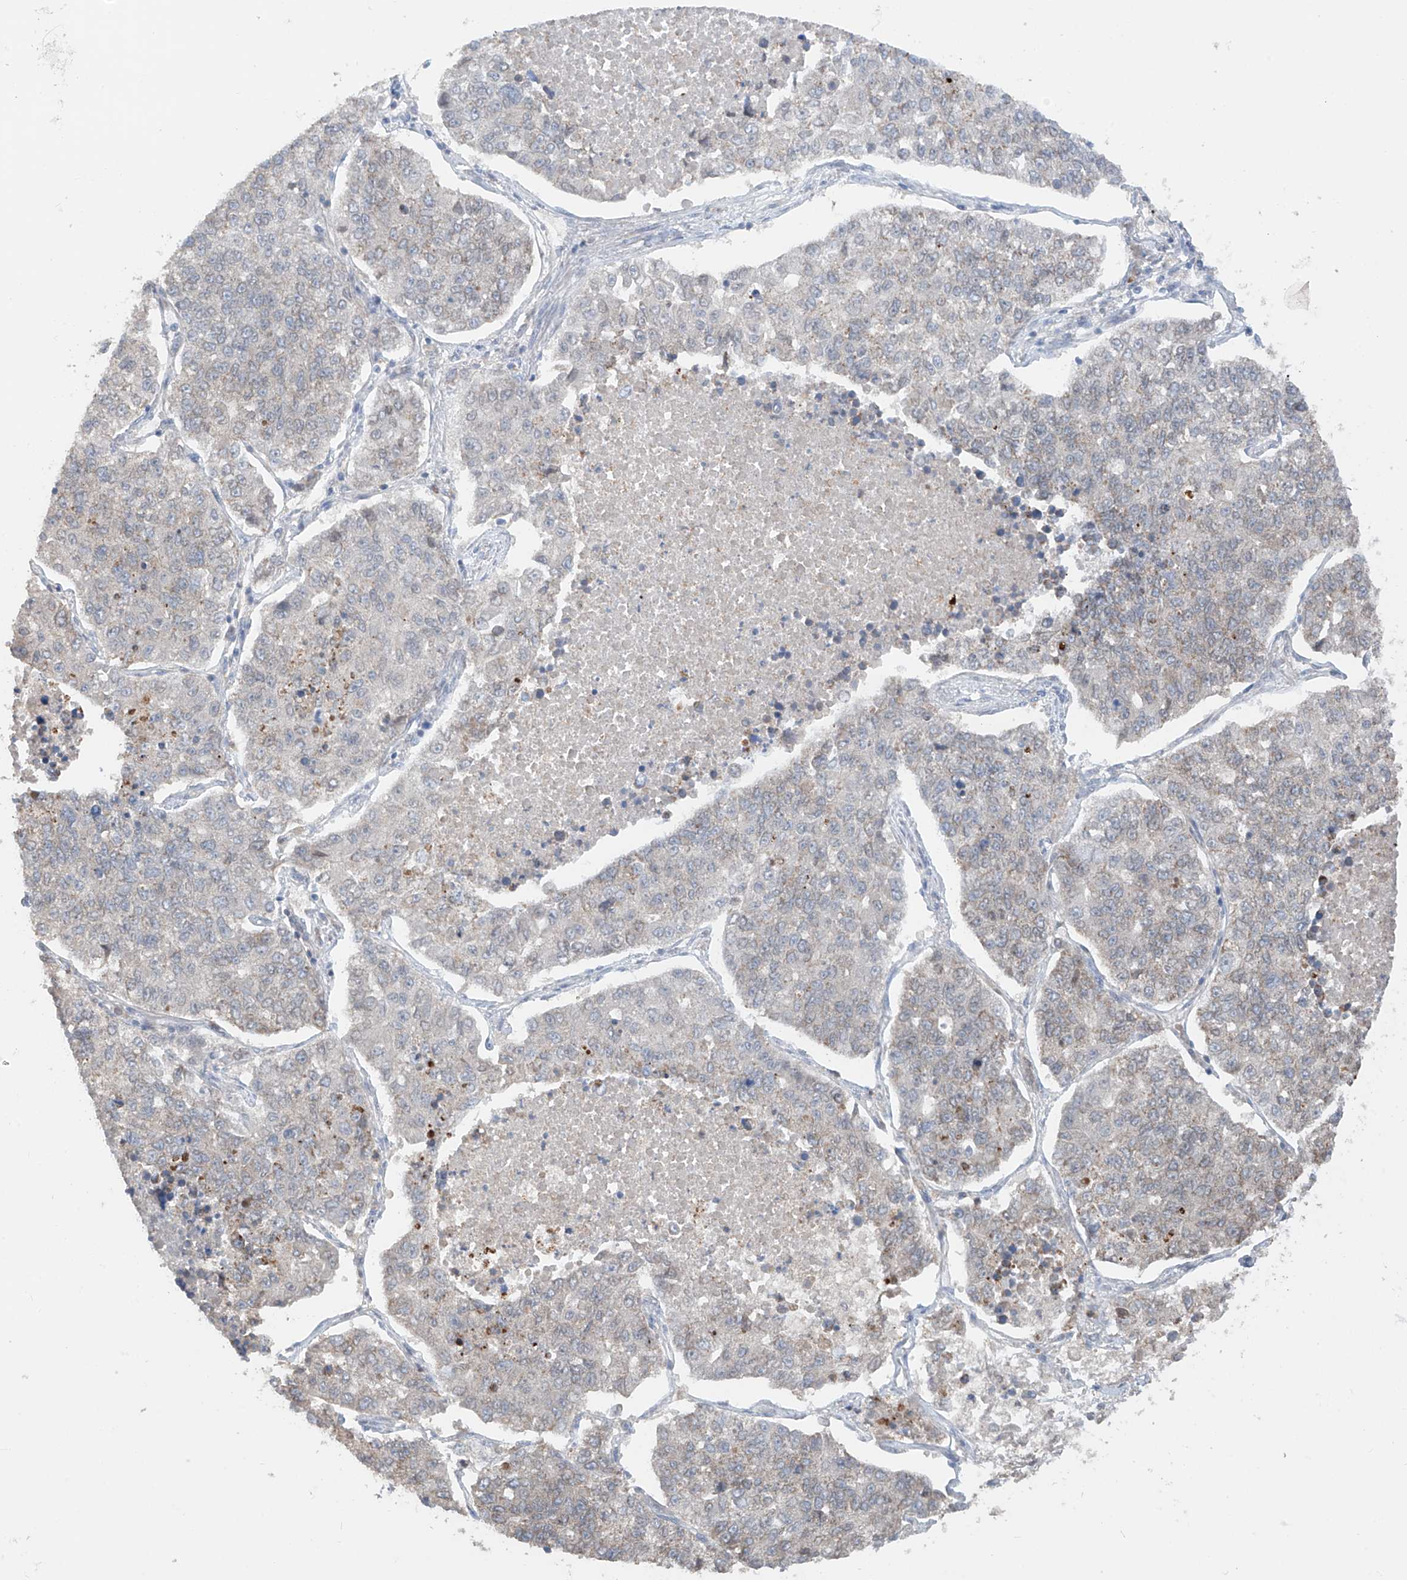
{"staining": {"intensity": "negative", "quantity": "none", "location": "none"}, "tissue": "lung cancer", "cell_type": "Tumor cells", "image_type": "cancer", "snomed": [{"axis": "morphology", "description": "Adenocarcinoma, NOS"}, {"axis": "topography", "description": "Lung"}], "caption": "Immunohistochemistry (IHC) micrograph of neoplastic tissue: lung cancer (adenocarcinoma) stained with DAB reveals no significant protein positivity in tumor cells.", "gene": "AHCTF1", "patient": {"sex": "male", "age": 49}}